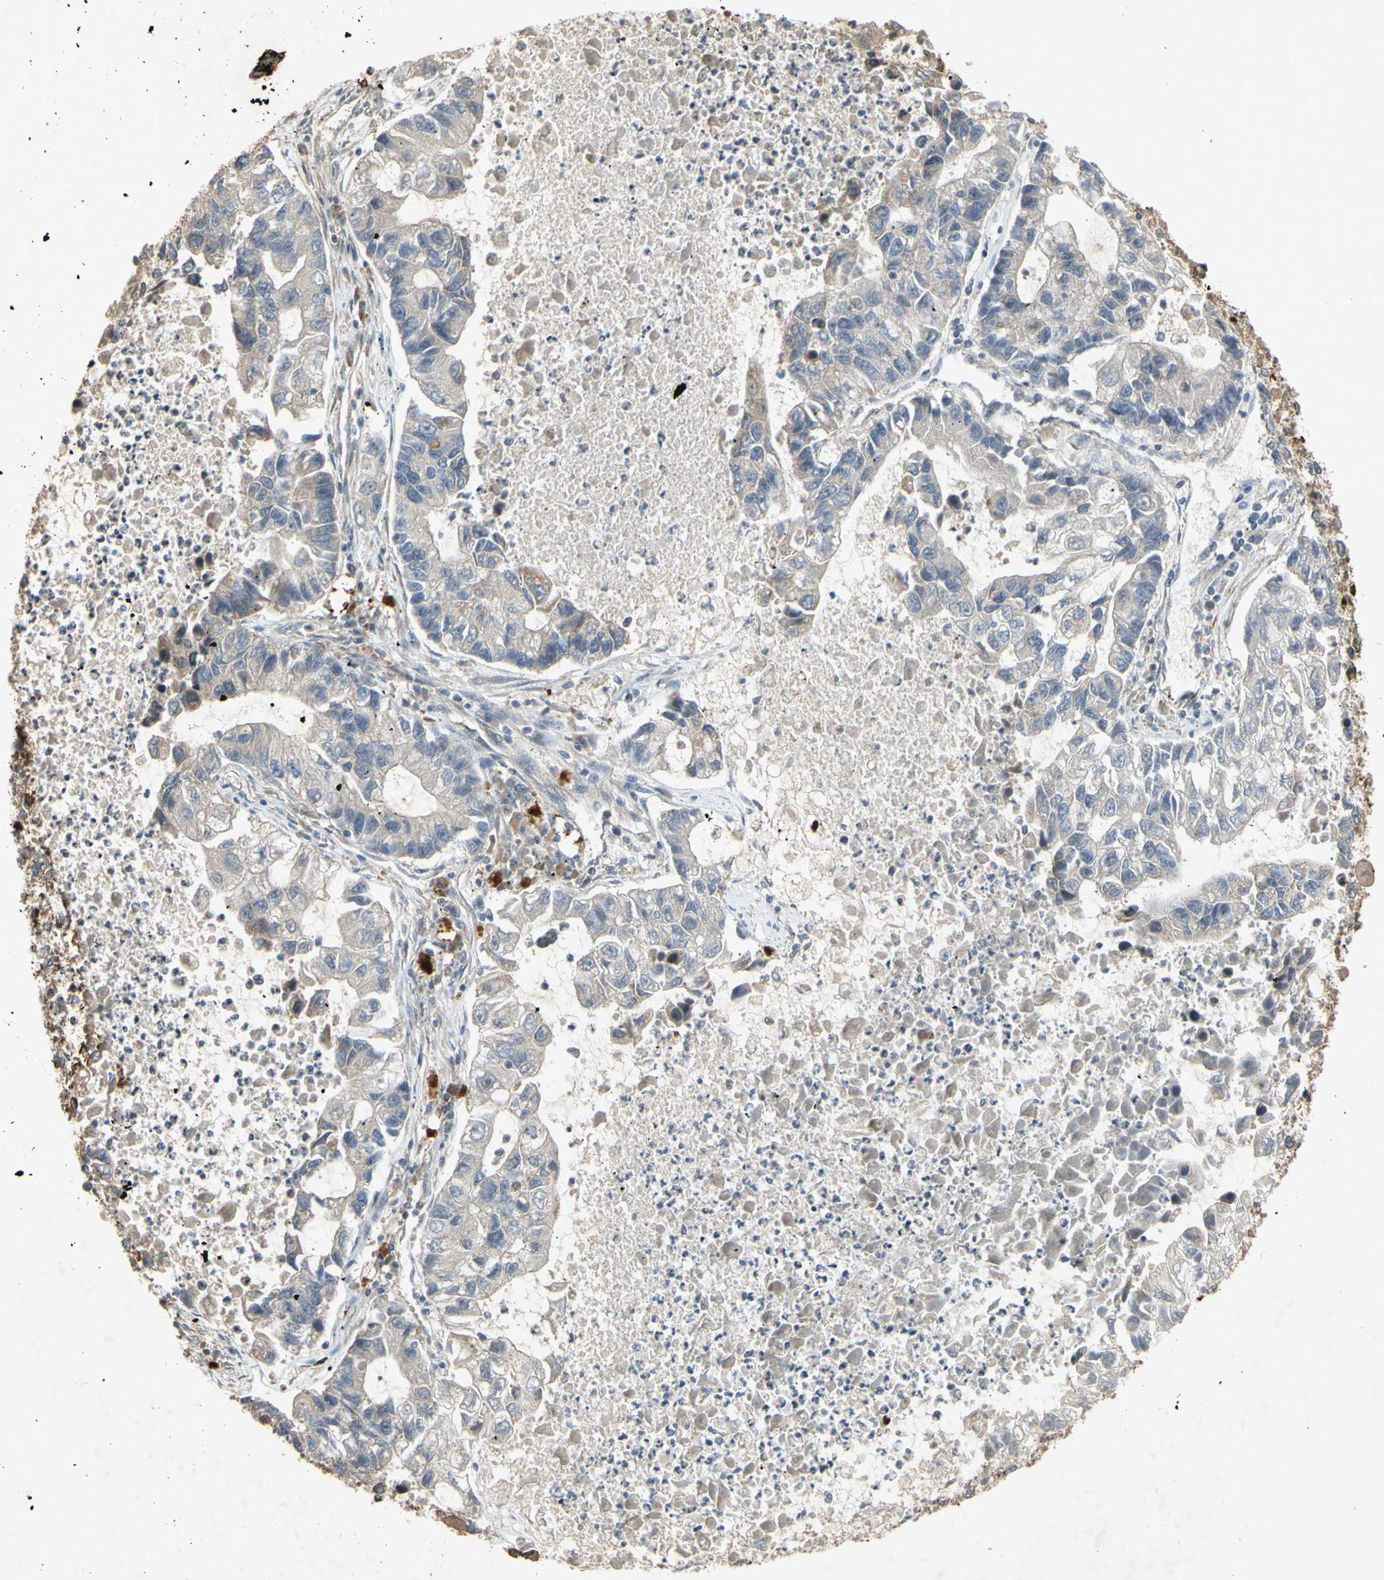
{"staining": {"intensity": "moderate", "quantity": "25%-75%", "location": "cytoplasmic/membranous"}, "tissue": "lung cancer", "cell_type": "Tumor cells", "image_type": "cancer", "snomed": [{"axis": "morphology", "description": "Adenocarcinoma, NOS"}, {"axis": "topography", "description": "Lung"}], "caption": "This is a histology image of immunohistochemistry (IHC) staining of lung adenocarcinoma, which shows moderate staining in the cytoplasmic/membranous of tumor cells.", "gene": "PARD6A", "patient": {"sex": "female", "age": 51}}